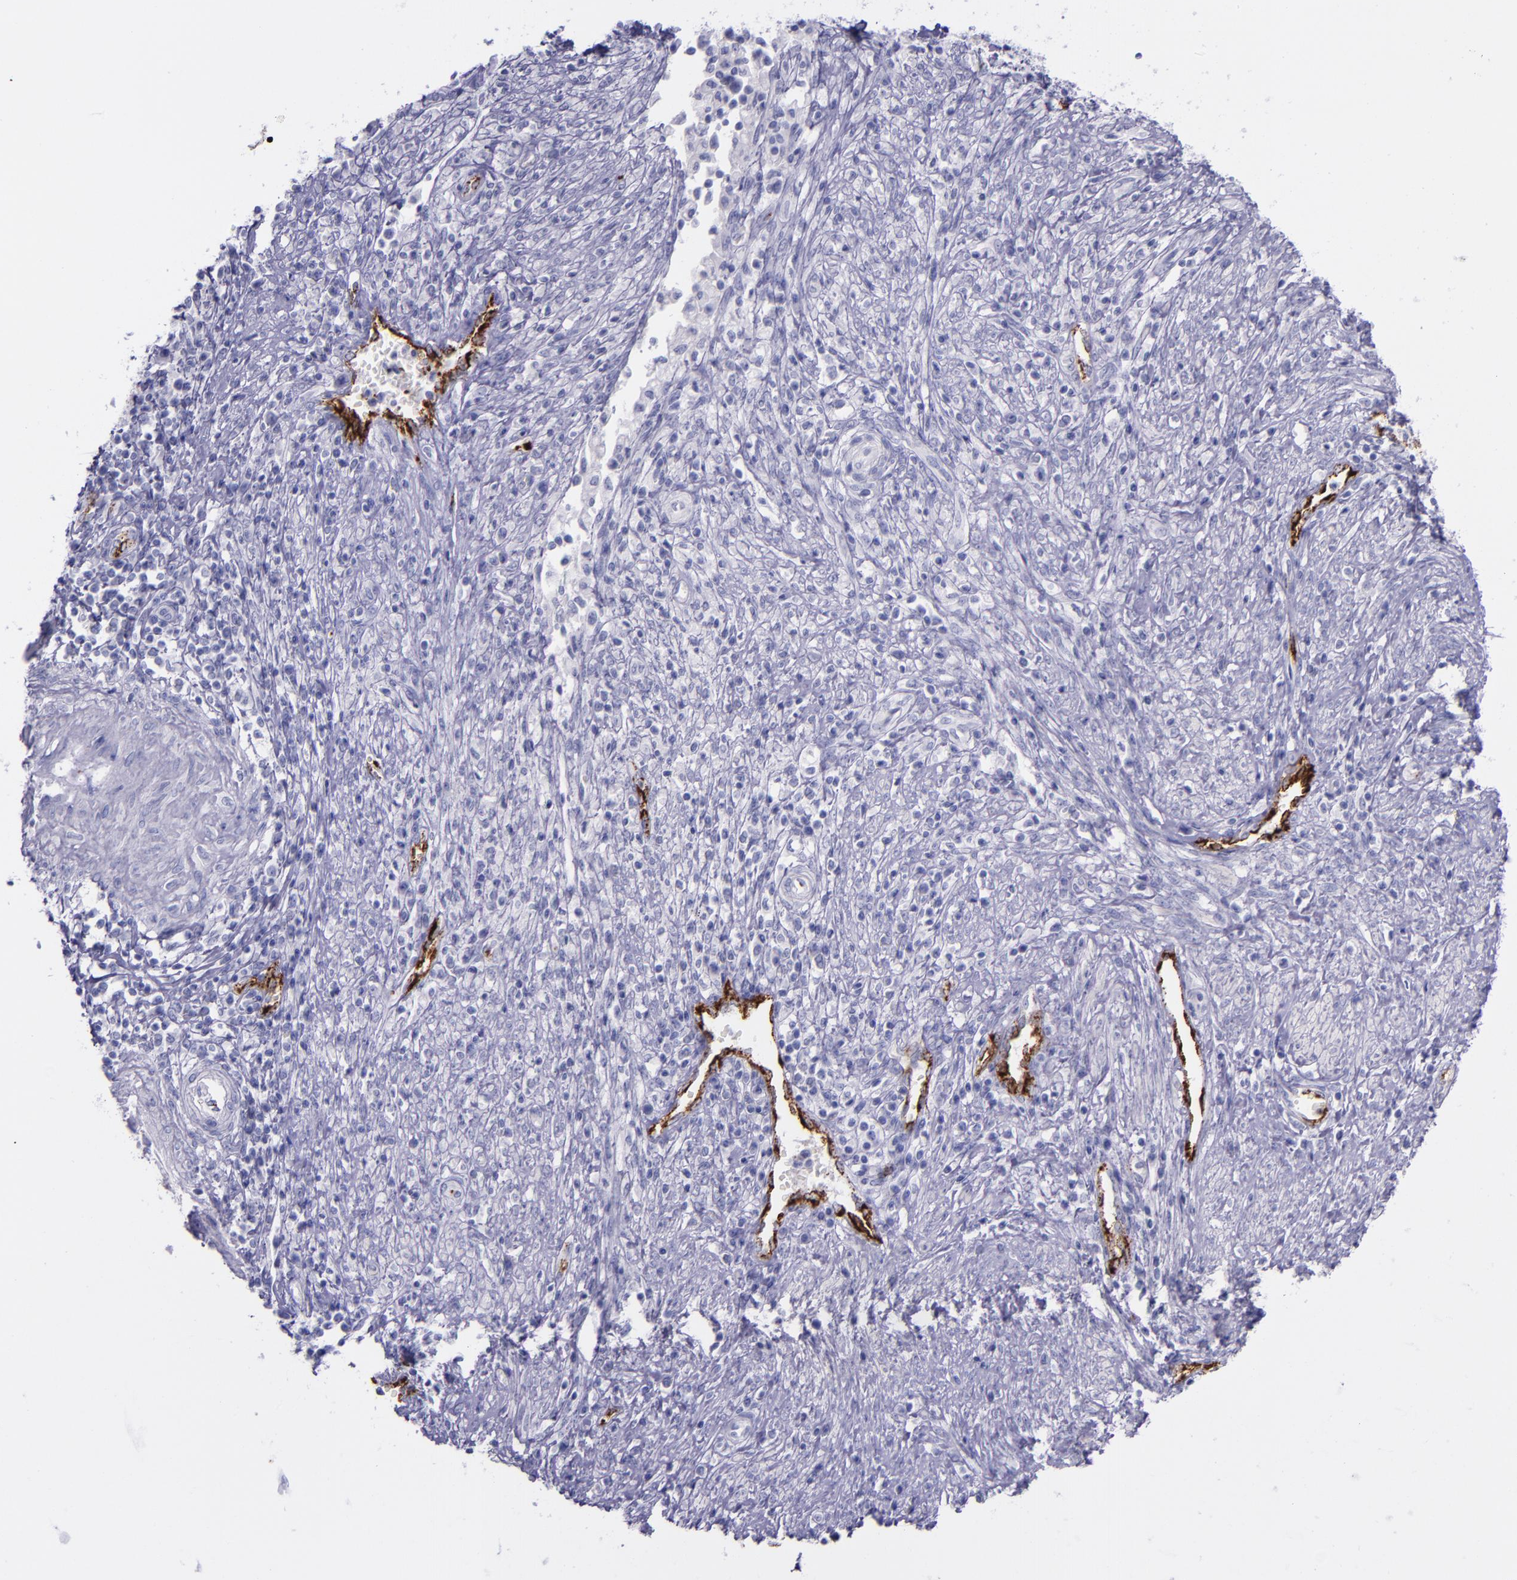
{"staining": {"intensity": "negative", "quantity": "none", "location": "none"}, "tissue": "cervical cancer", "cell_type": "Tumor cells", "image_type": "cancer", "snomed": [{"axis": "morphology", "description": "Adenocarcinoma, NOS"}, {"axis": "topography", "description": "Cervix"}], "caption": "Cervical adenocarcinoma was stained to show a protein in brown. There is no significant expression in tumor cells.", "gene": "SELE", "patient": {"sex": "female", "age": 36}}